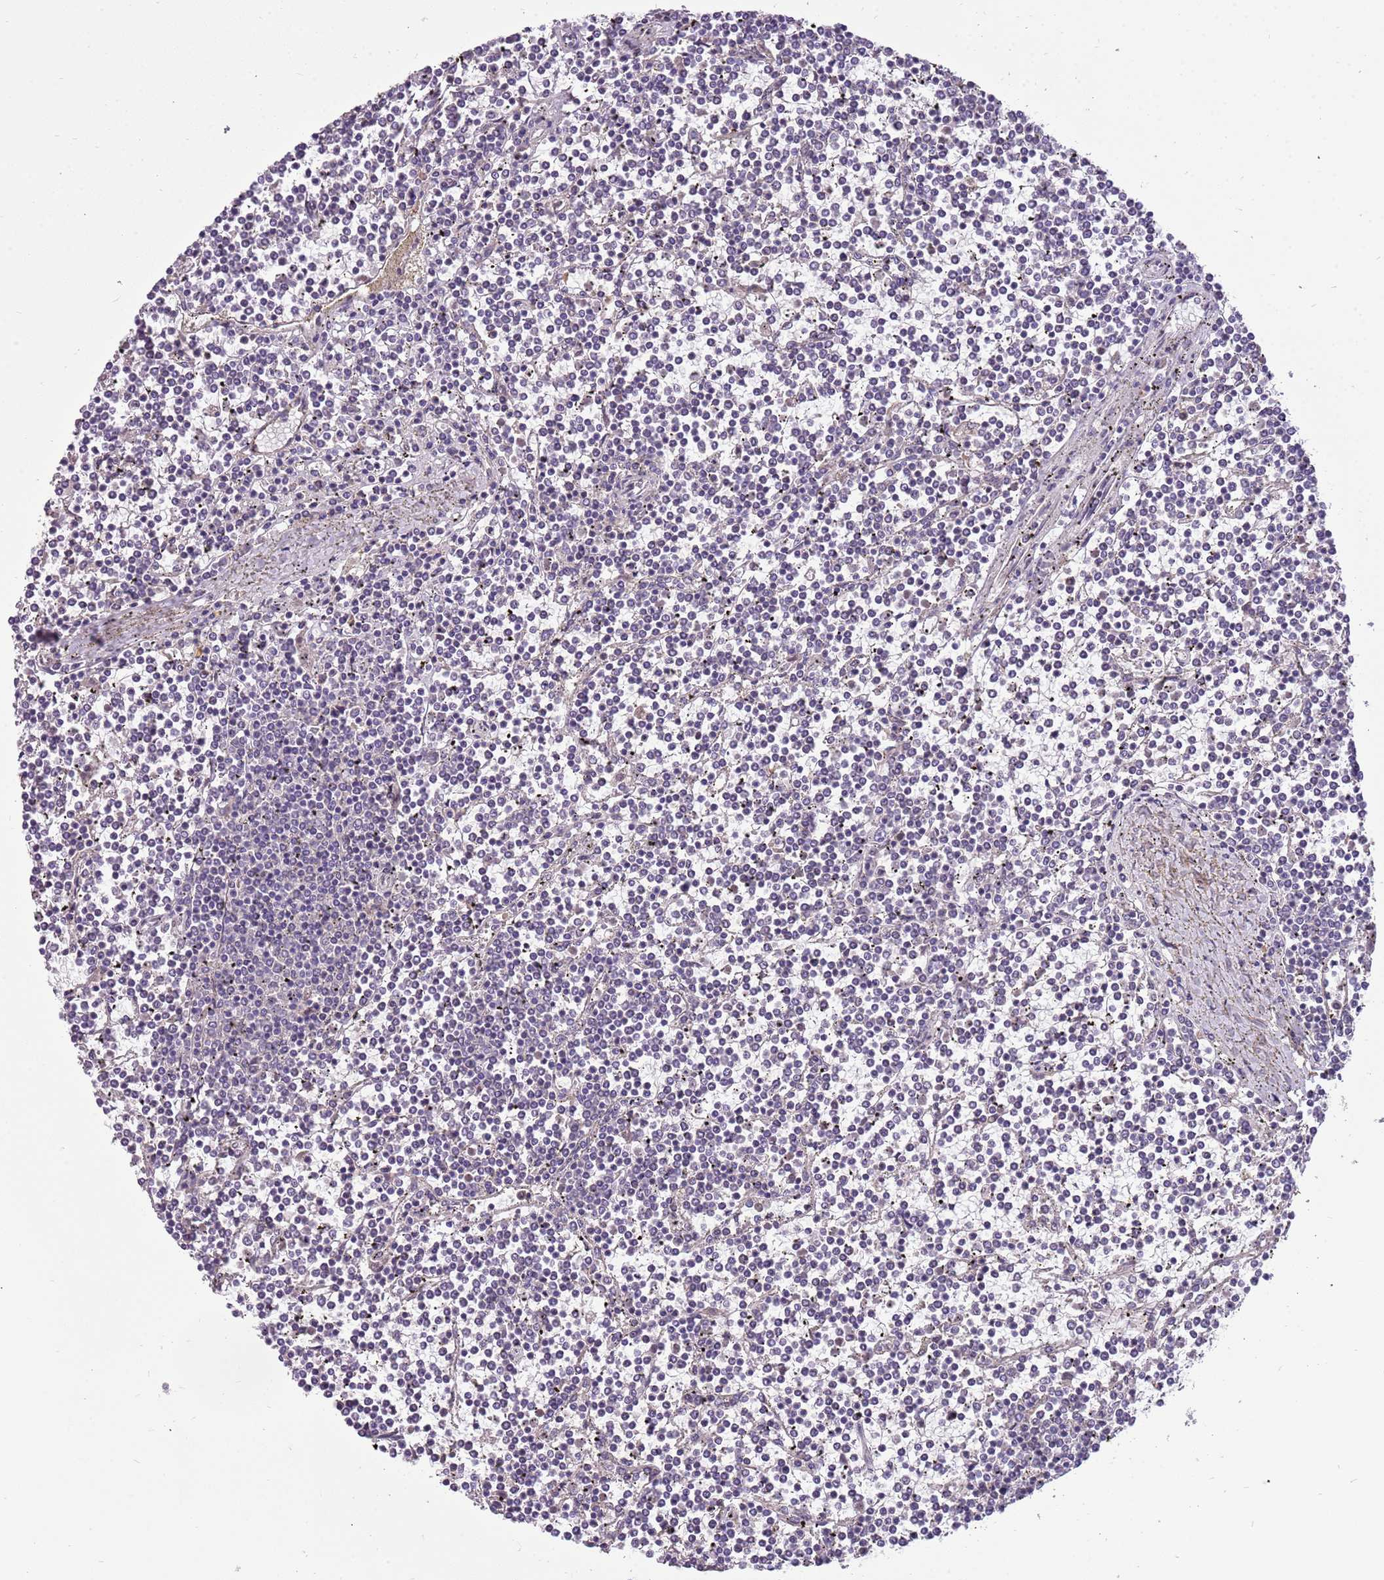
{"staining": {"intensity": "negative", "quantity": "none", "location": "none"}, "tissue": "lymphoma", "cell_type": "Tumor cells", "image_type": "cancer", "snomed": [{"axis": "morphology", "description": "Malignant lymphoma, non-Hodgkin's type, Low grade"}, {"axis": "topography", "description": "Spleen"}], "caption": "Tumor cells show no significant protein positivity in low-grade malignant lymphoma, non-Hodgkin's type.", "gene": "SCAMP5", "patient": {"sex": "female", "age": 19}}